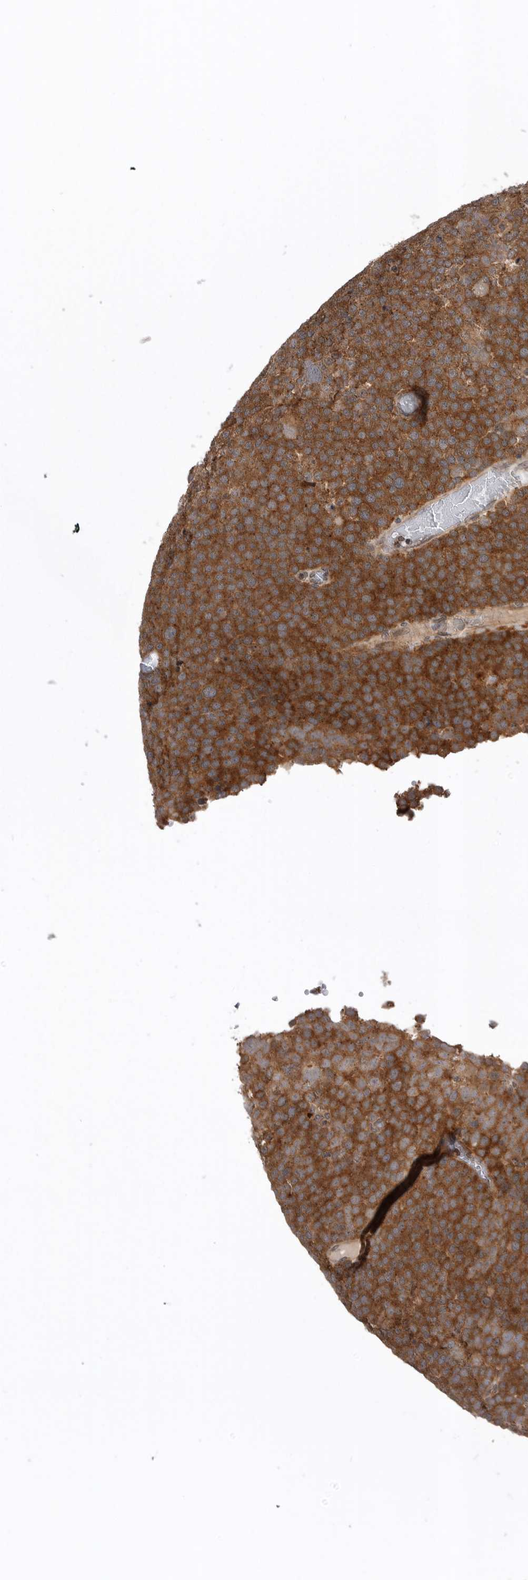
{"staining": {"intensity": "strong", "quantity": ">75%", "location": "cytoplasmic/membranous"}, "tissue": "testis cancer", "cell_type": "Tumor cells", "image_type": "cancer", "snomed": [{"axis": "morphology", "description": "Seminoma, NOS"}, {"axis": "topography", "description": "Testis"}], "caption": "This image displays seminoma (testis) stained with IHC to label a protein in brown. The cytoplasmic/membranous of tumor cells show strong positivity for the protein. Nuclei are counter-stained blue.", "gene": "AOAH", "patient": {"sex": "male", "age": 71}}